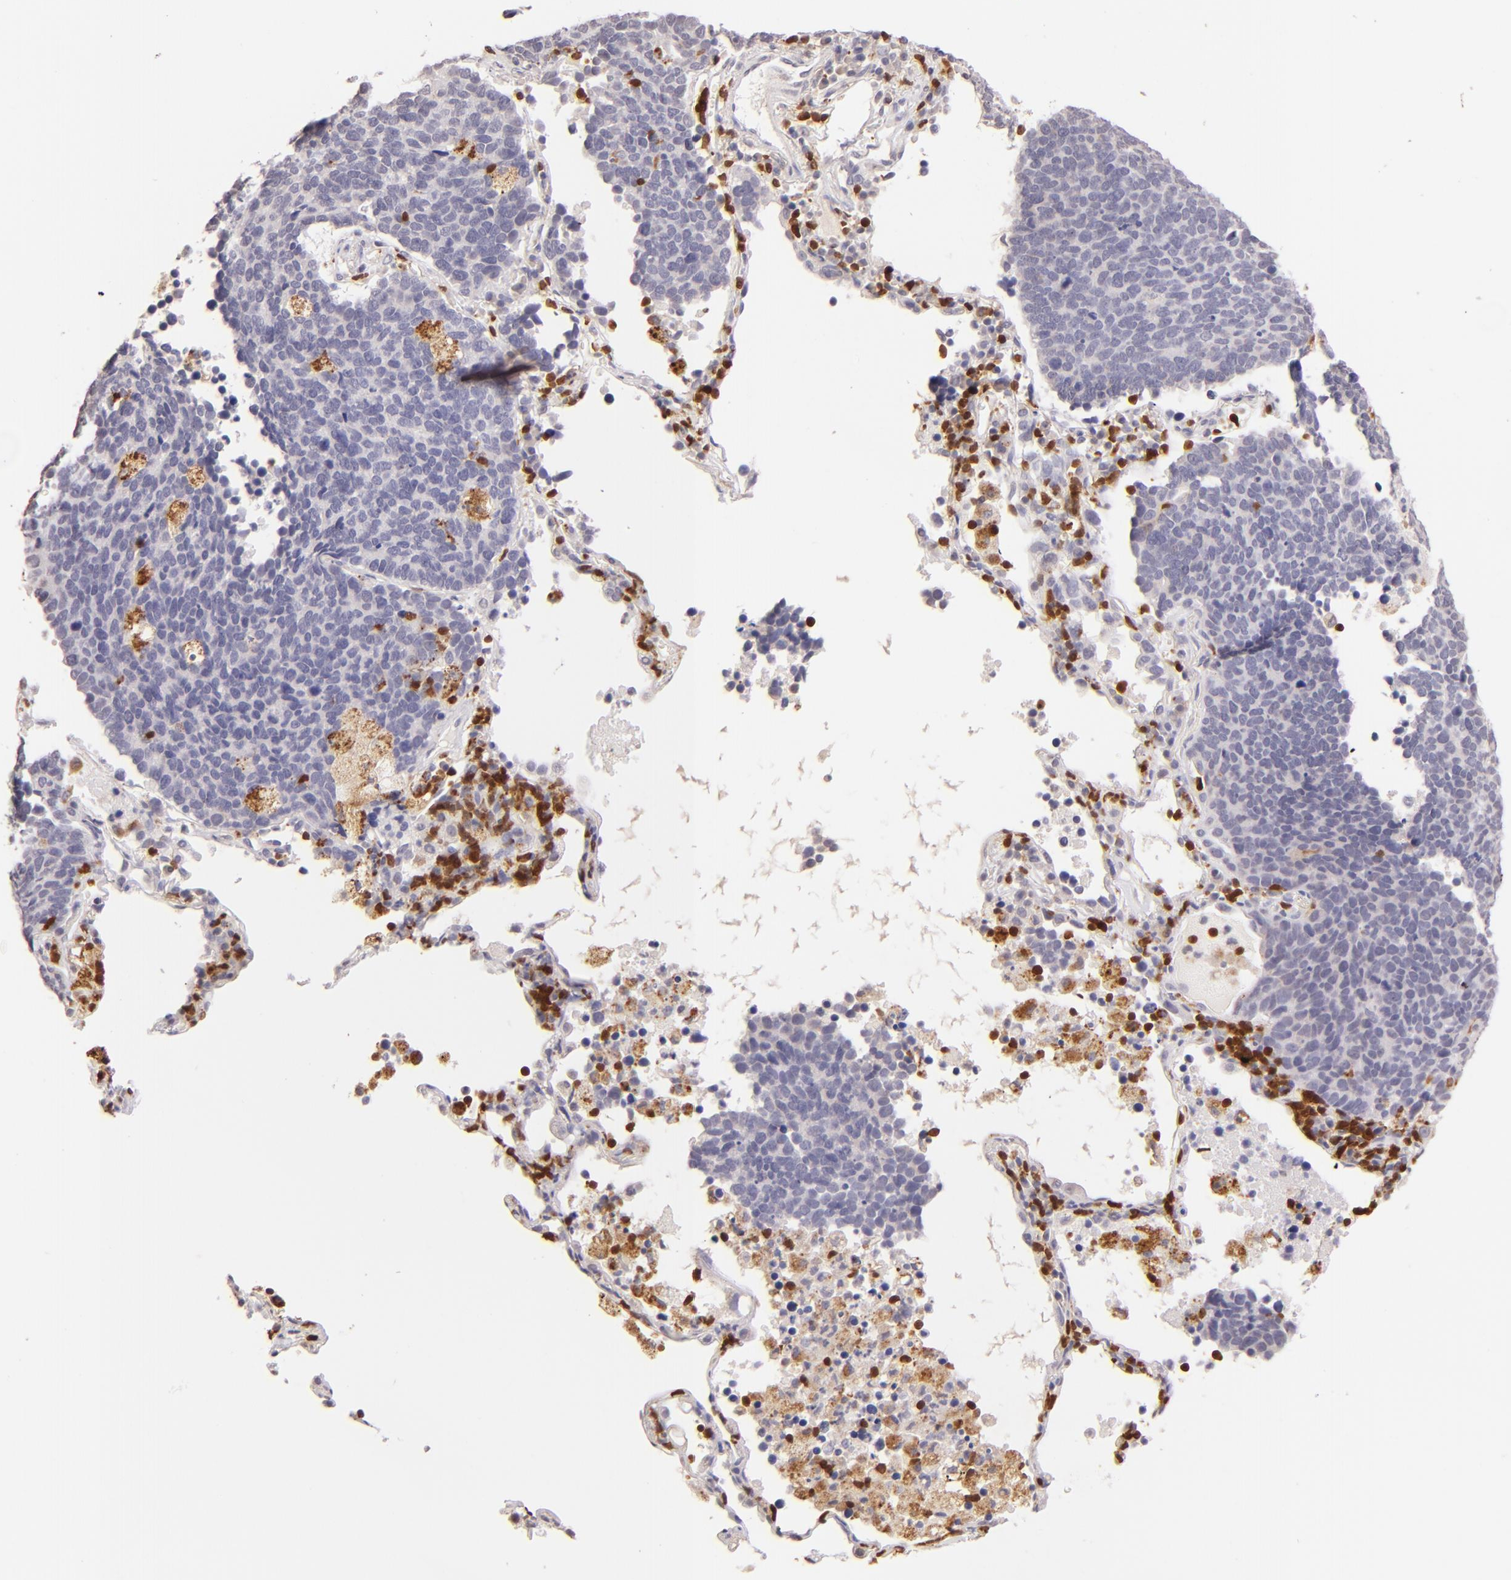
{"staining": {"intensity": "negative", "quantity": "none", "location": "none"}, "tissue": "lung cancer", "cell_type": "Tumor cells", "image_type": "cancer", "snomed": [{"axis": "morphology", "description": "Neoplasm, malignant, NOS"}, {"axis": "topography", "description": "Lung"}], "caption": "Immunohistochemical staining of malignant neoplasm (lung) shows no significant staining in tumor cells.", "gene": "ZAP70", "patient": {"sex": "female", "age": 75}}